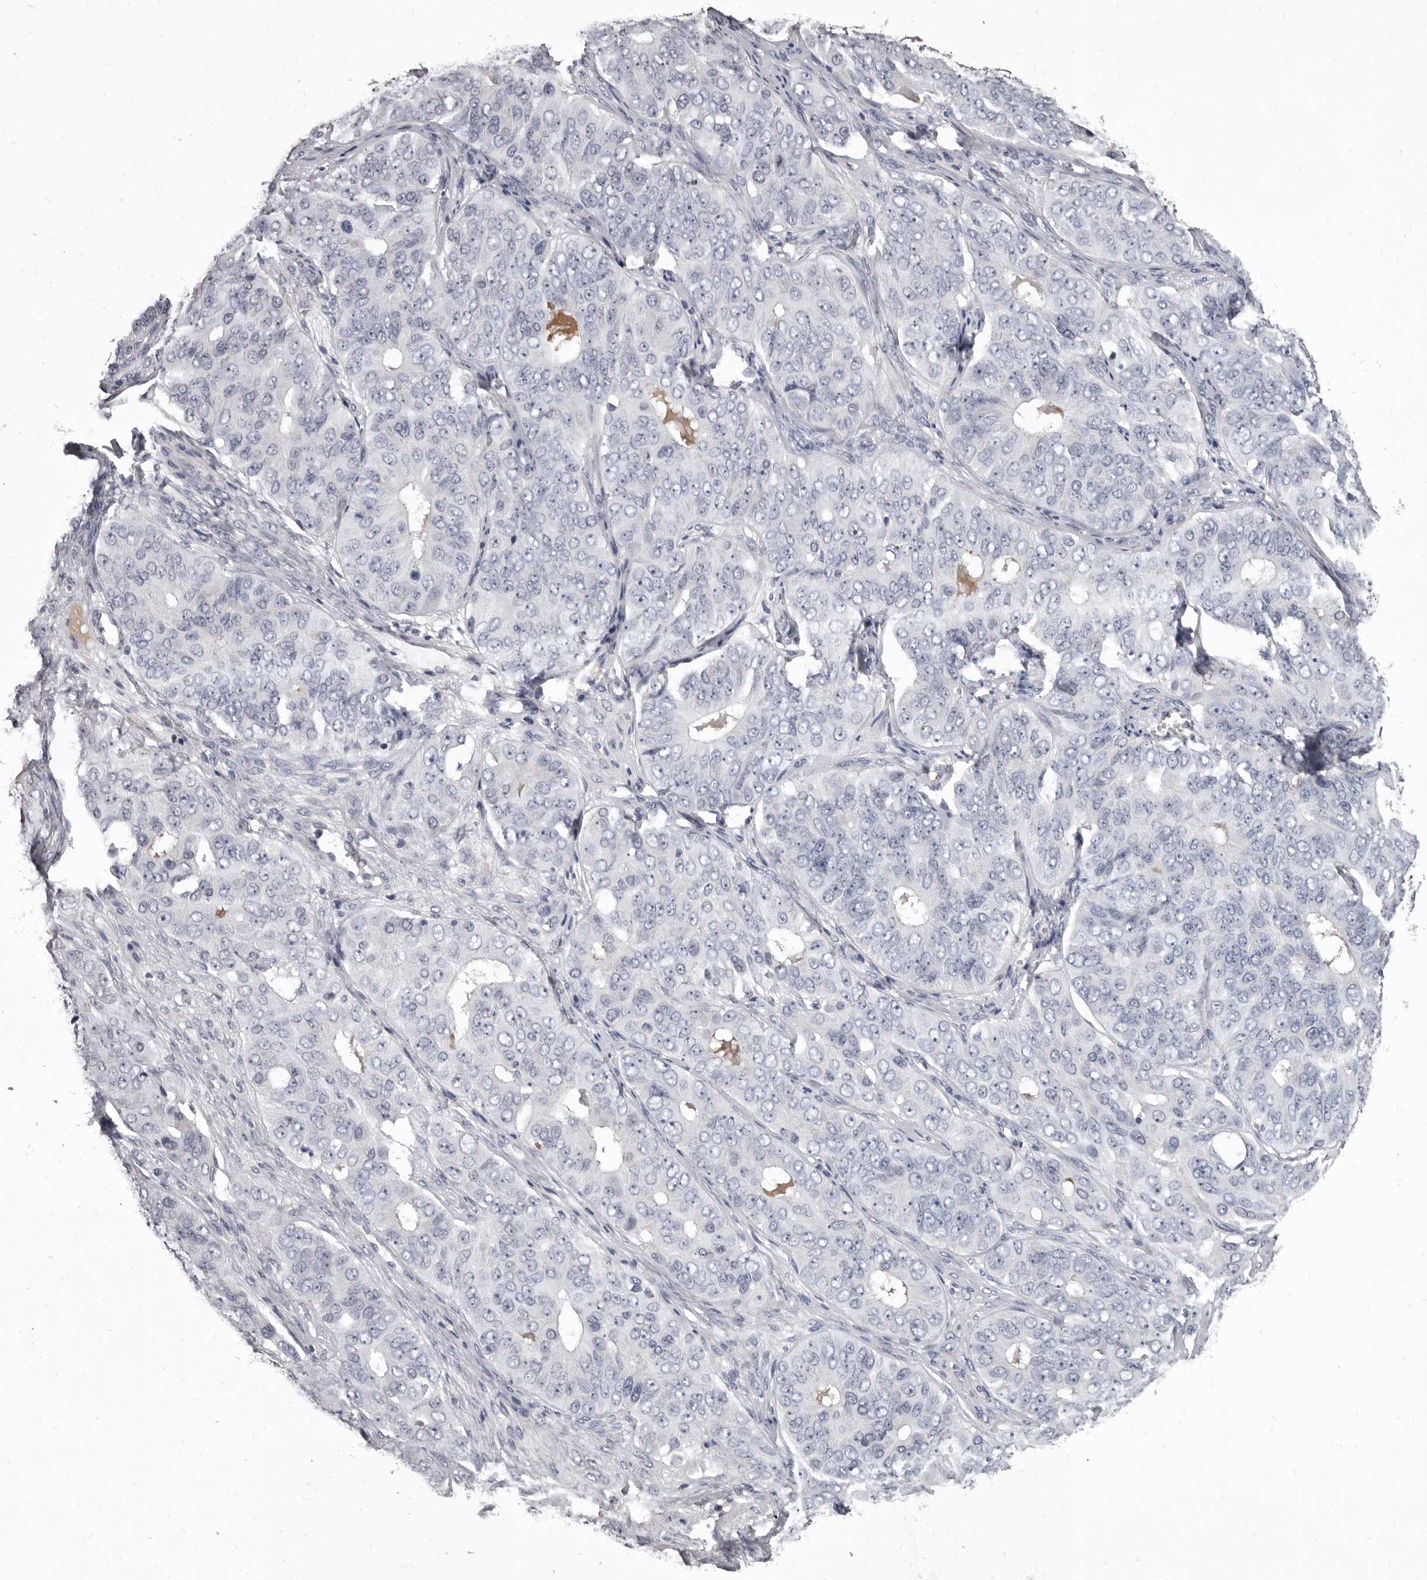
{"staining": {"intensity": "negative", "quantity": "none", "location": "none"}, "tissue": "ovarian cancer", "cell_type": "Tumor cells", "image_type": "cancer", "snomed": [{"axis": "morphology", "description": "Carcinoma, endometroid"}, {"axis": "topography", "description": "Ovary"}], "caption": "DAB immunohistochemical staining of human ovarian cancer exhibits no significant expression in tumor cells. (Stains: DAB immunohistochemistry (IHC) with hematoxylin counter stain, Microscopy: brightfield microscopy at high magnification).", "gene": "GZMH", "patient": {"sex": "female", "age": 51}}